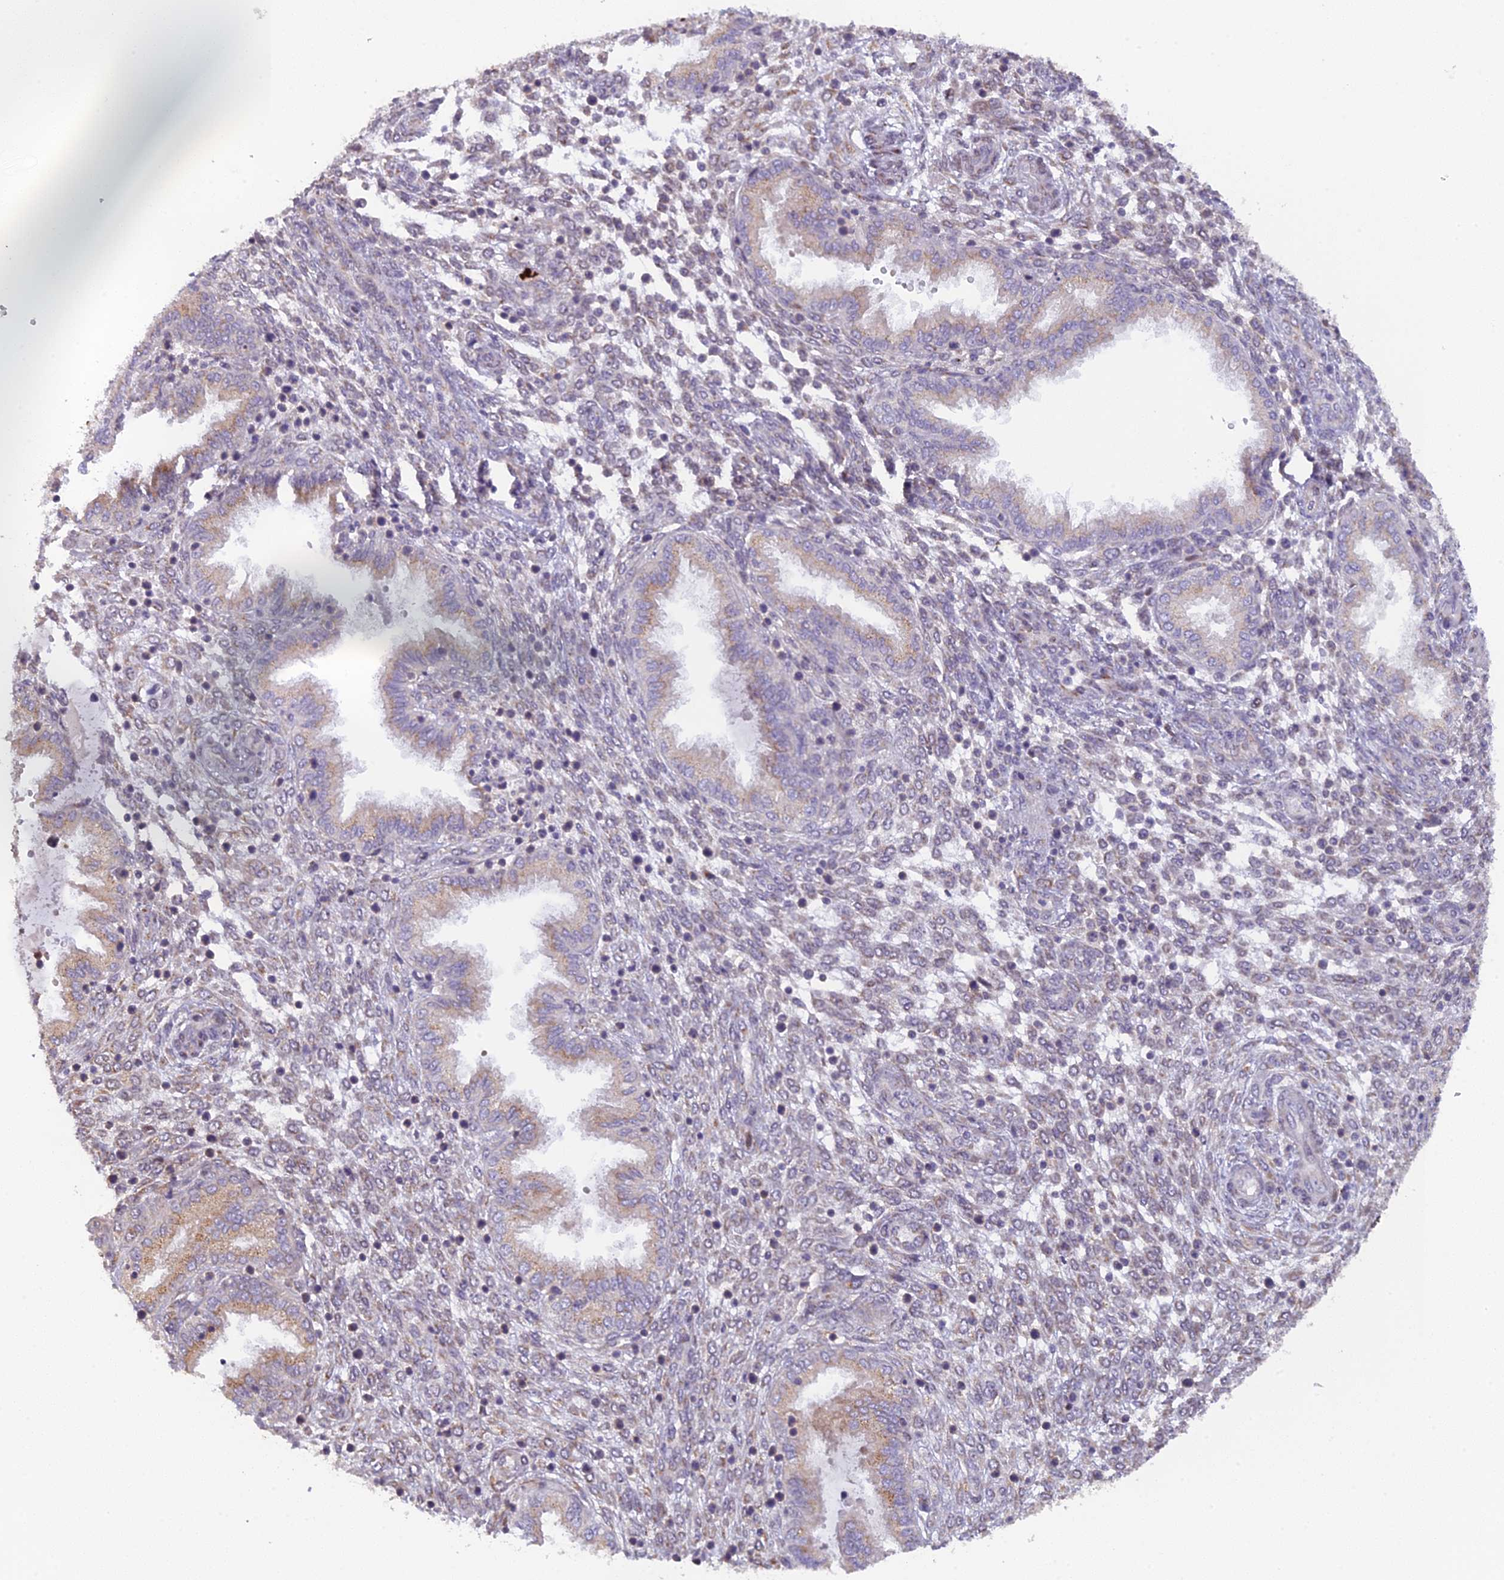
{"staining": {"intensity": "weak", "quantity": "<25%", "location": "cytoplasmic/membranous"}, "tissue": "endometrium", "cell_type": "Cells in endometrial stroma", "image_type": "normal", "snomed": [{"axis": "morphology", "description": "Normal tissue, NOS"}, {"axis": "topography", "description": "Endometrium"}], "caption": "The image displays no significant positivity in cells in endometrial stroma of endometrium.", "gene": "SNX17", "patient": {"sex": "female", "age": 33}}